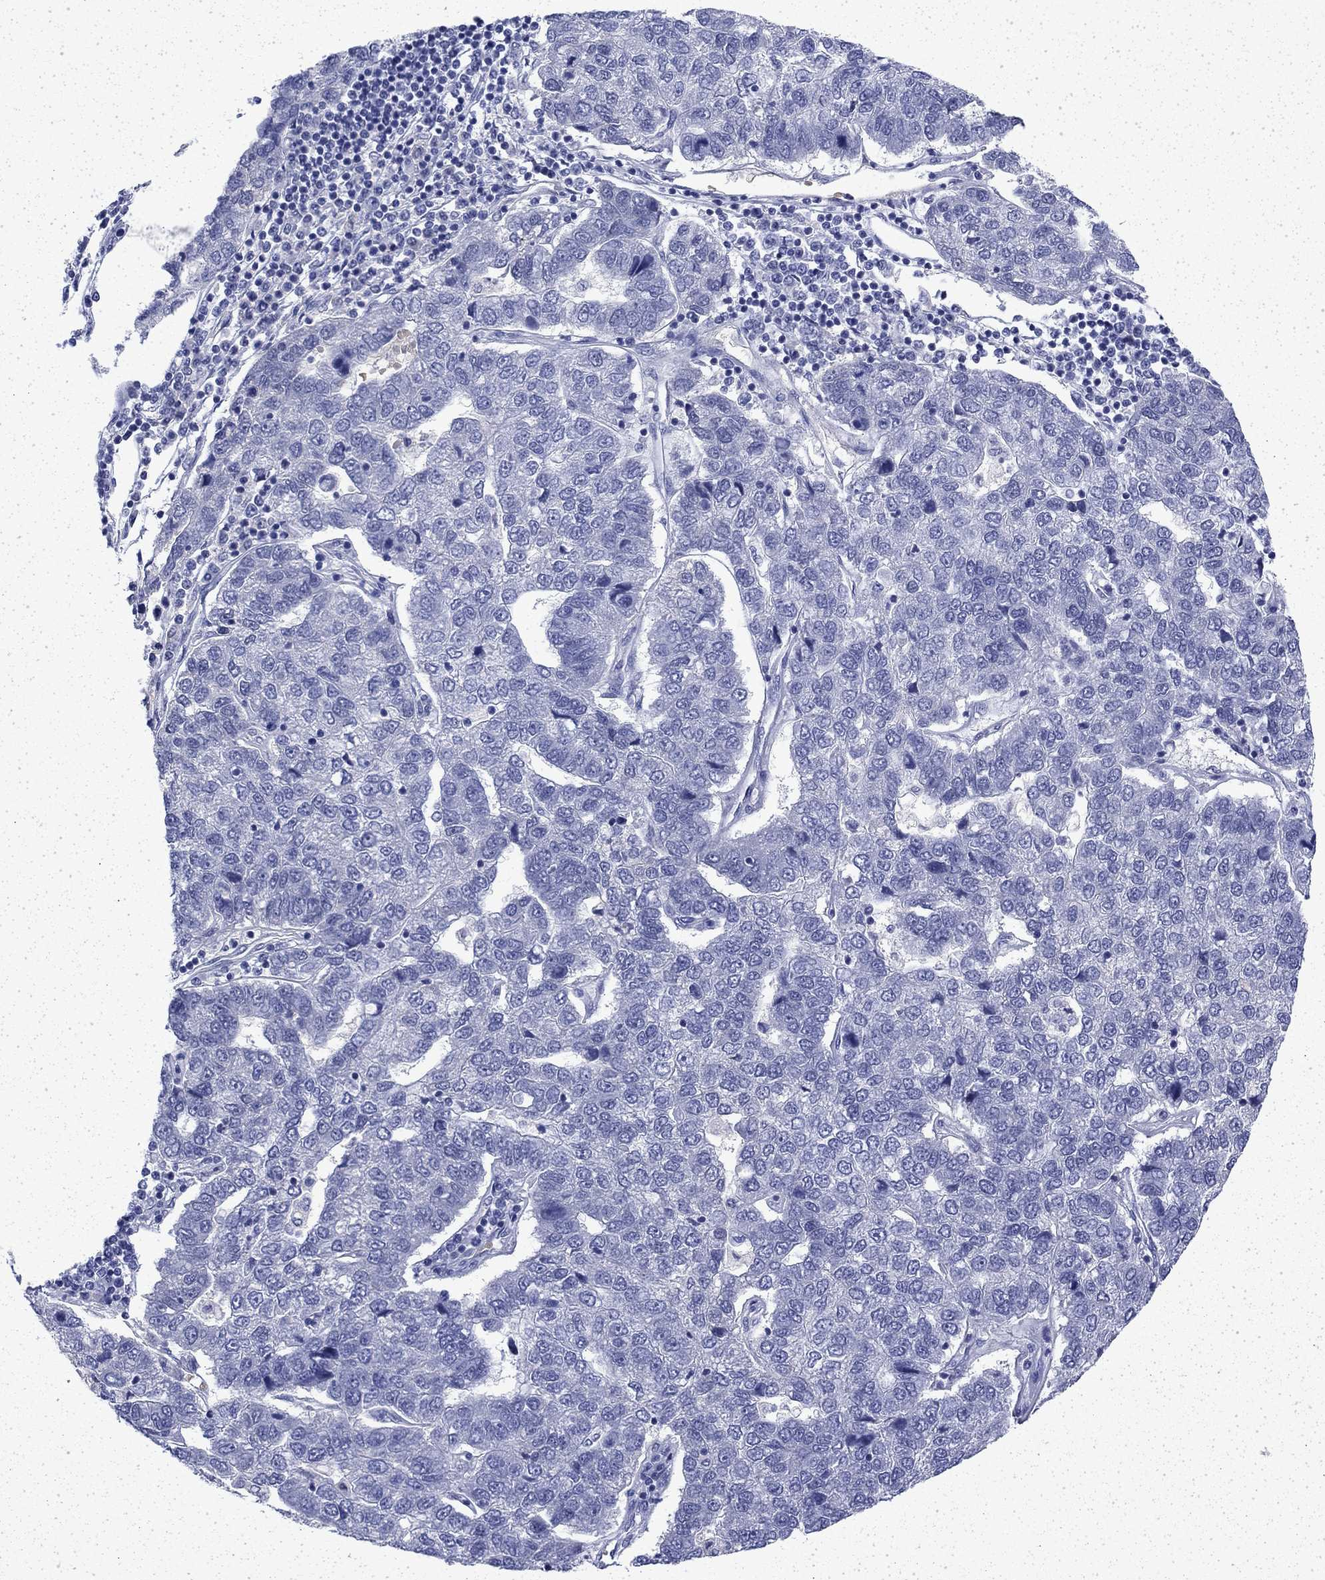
{"staining": {"intensity": "negative", "quantity": "none", "location": "none"}, "tissue": "pancreatic cancer", "cell_type": "Tumor cells", "image_type": "cancer", "snomed": [{"axis": "morphology", "description": "Adenocarcinoma, NOS"}, {"axis": "topography", "description": "Pancreas"}], "caption": "The histopathology image exhibits no staining of tumor cells in adenocarcinoma (pancreatic).", "gene": "ENPP6", "patient": {"sex": "female", "age": 61}}